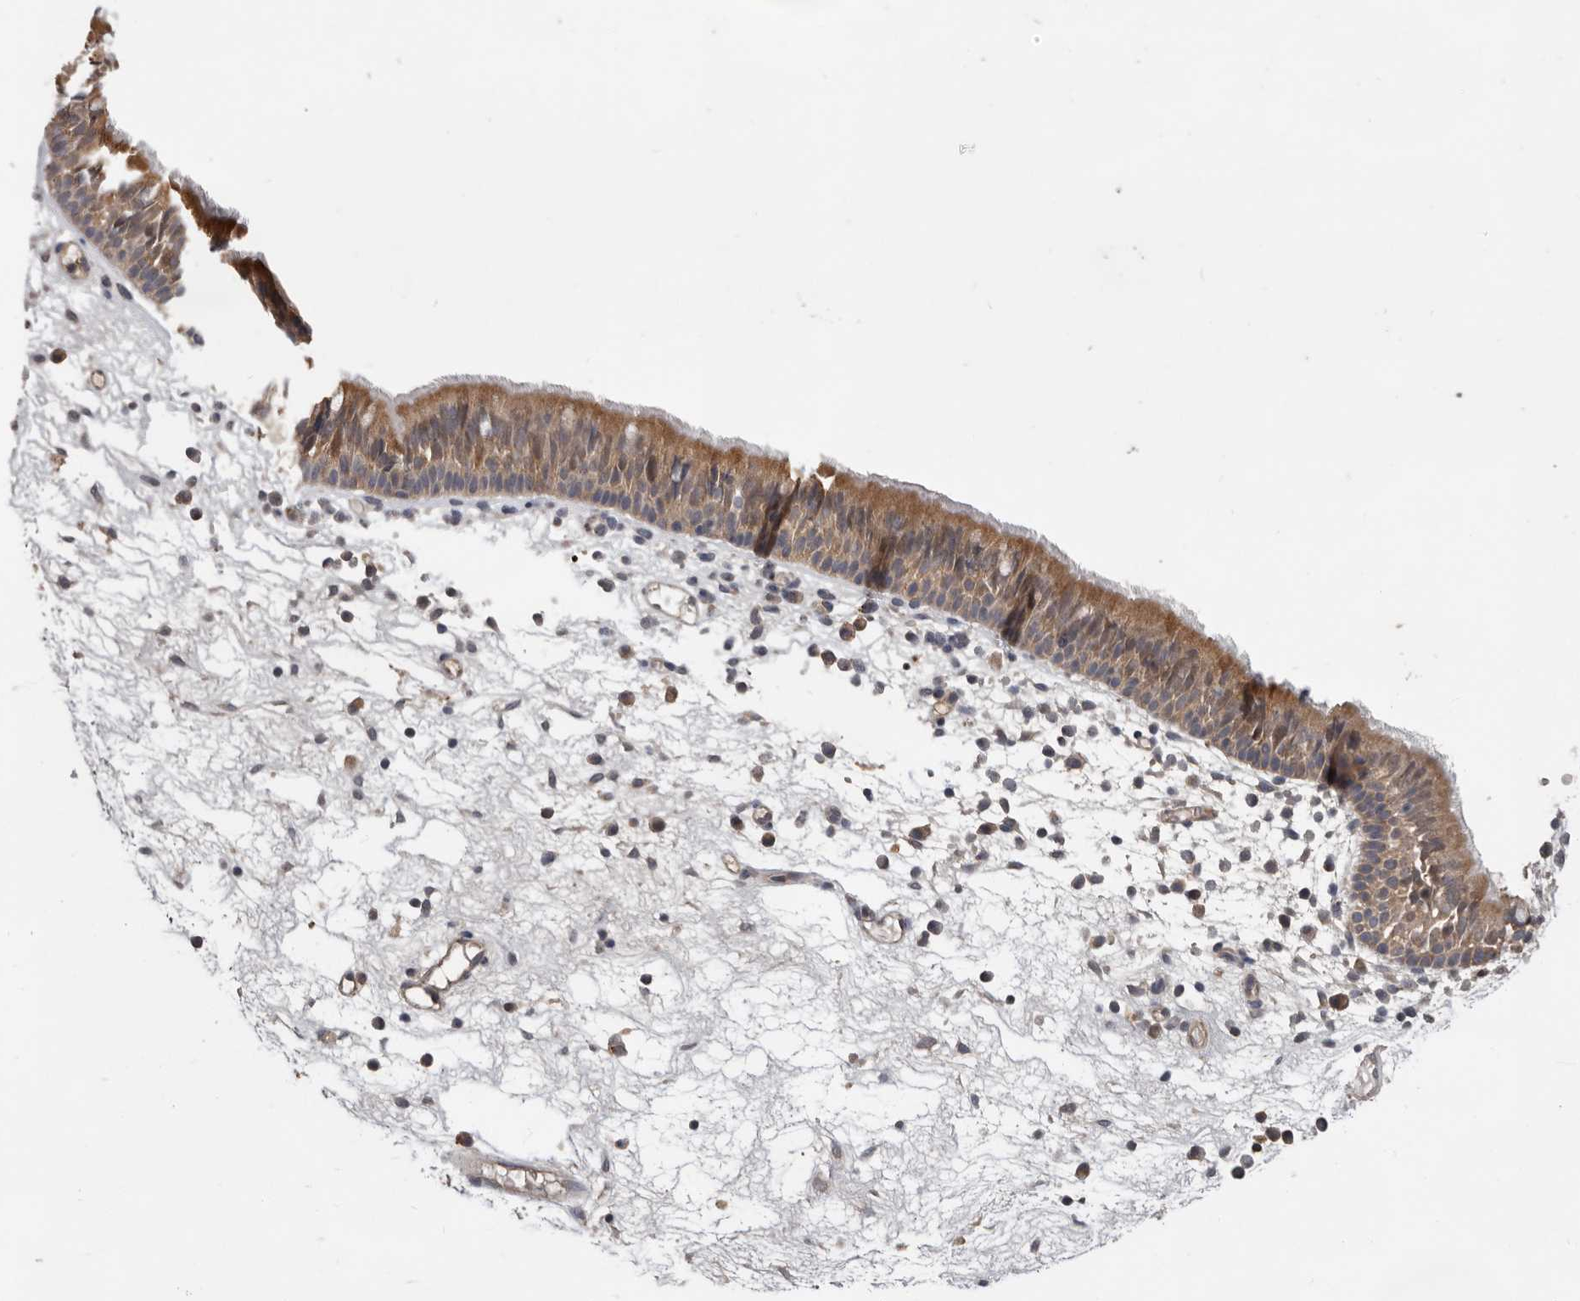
{"staining": {"intensity": "moderate", "quantity": ">75%", "location": "cytoplasmic/membranous"}, "tissue": "nasopharynx", "cell_type": "Respiratory epithelial cells", "image_type": "normal", "snomed": [{"axis": "morphology", "description": "Normal tissue, NOS"}, {"axis": "morphology", "description": "Inflammation, NOS"}, {"axis": "morphology", "description": "Malignant melanoma, Metastatic site"}, {"axis": "topography", "description": "Nasopharynx"}], "caption": "Human nasopharynx stained for a protein (brown) shows moderate cytoplasmic/membranous positive staining in approximately >75% of respiratory epithelial cells.", "gene": "MTF1", "patient": {"sex": "male", "age": 70}}